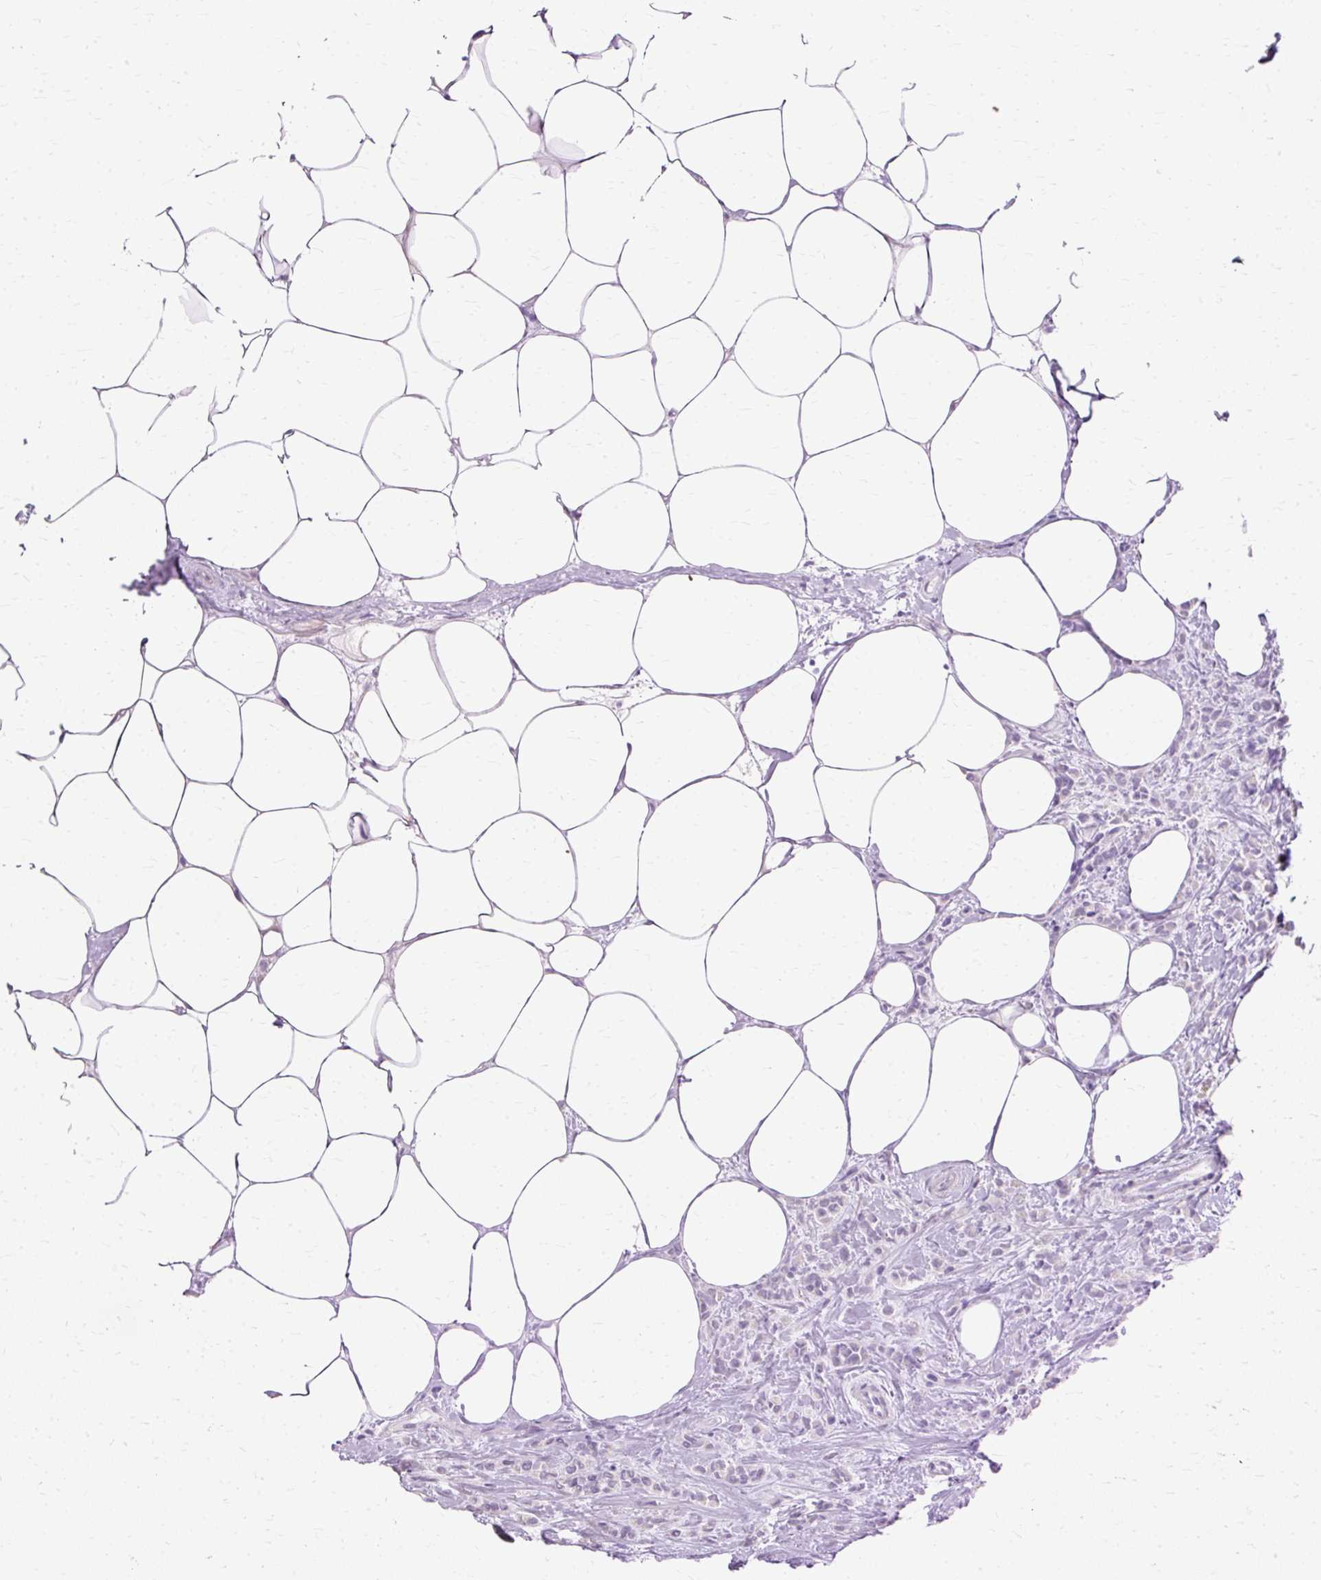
{"staining": {"intensity": "negative", "quantity": "none", "location": "none"}, "tissue": "breast cancer", "cell_type": "Tumor cells", "image_type": "cancer", "snomed": [{"axis": "morphology", "description": "Lobular carcinoma"}, {"axis": "topography", "description": "Breast"}], "caption": "Tumor cells are negative for protein expression in human lobular carcinoma (breast).", "gene": "DEFA1", "patient": {"sex": "female", "age": 84}}